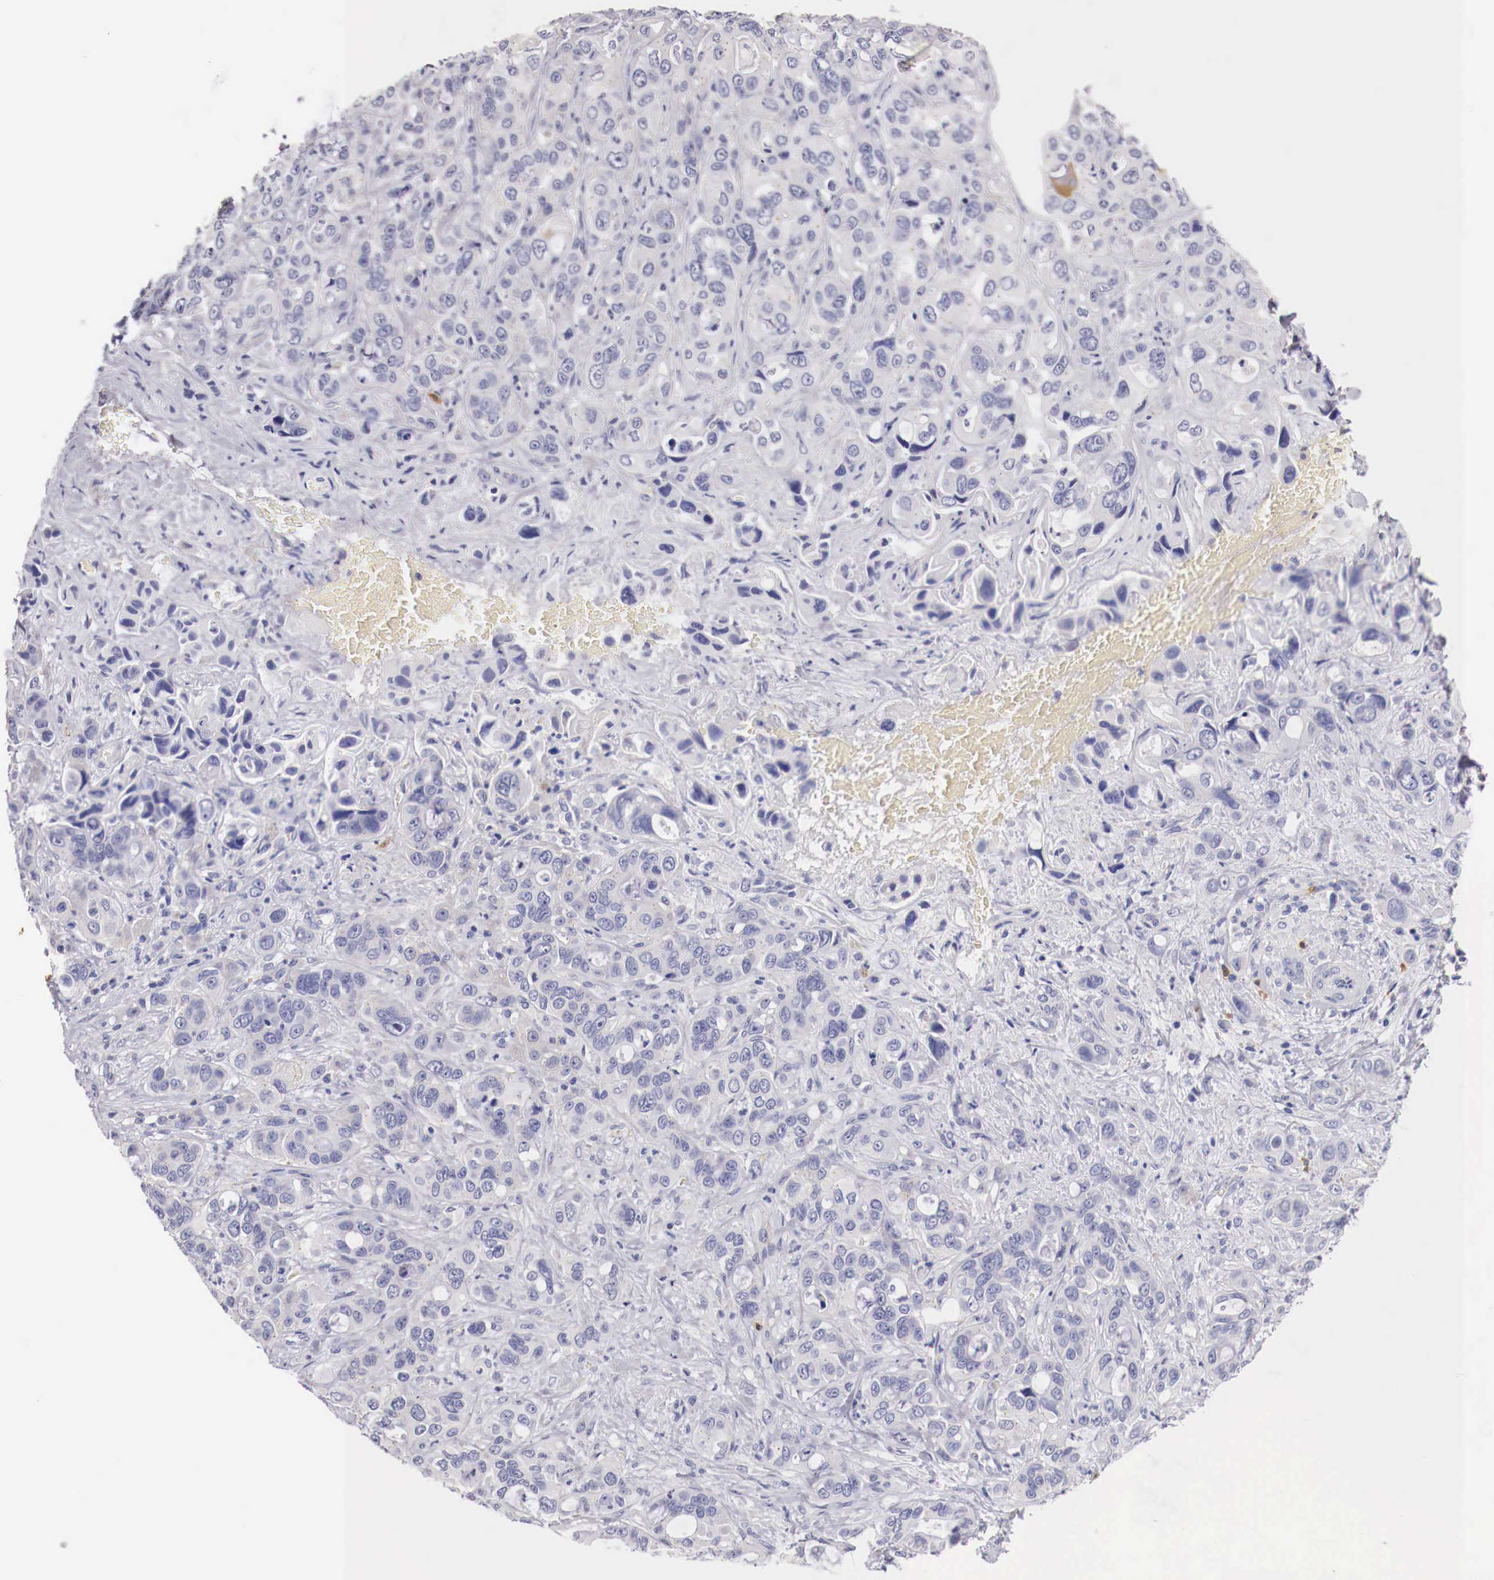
{"staining": {"intensity": "negative", "quantity": "none", "location": "none"}, "tissue": "liver cancer", "cell_type": "Tumor cells", "image_type": "cancer", "snomed": [{"axis": "morphology", "description": "Cholangiocarcinoma"}, {"axis": "topography", "description": "Liver"}], "caption": "A photomicrograph of liver cancer stained for a protein reveals no brown staining in tumor cells.", "gene": "PITPNA", "patient": {"sex": "female", "age": 79}}